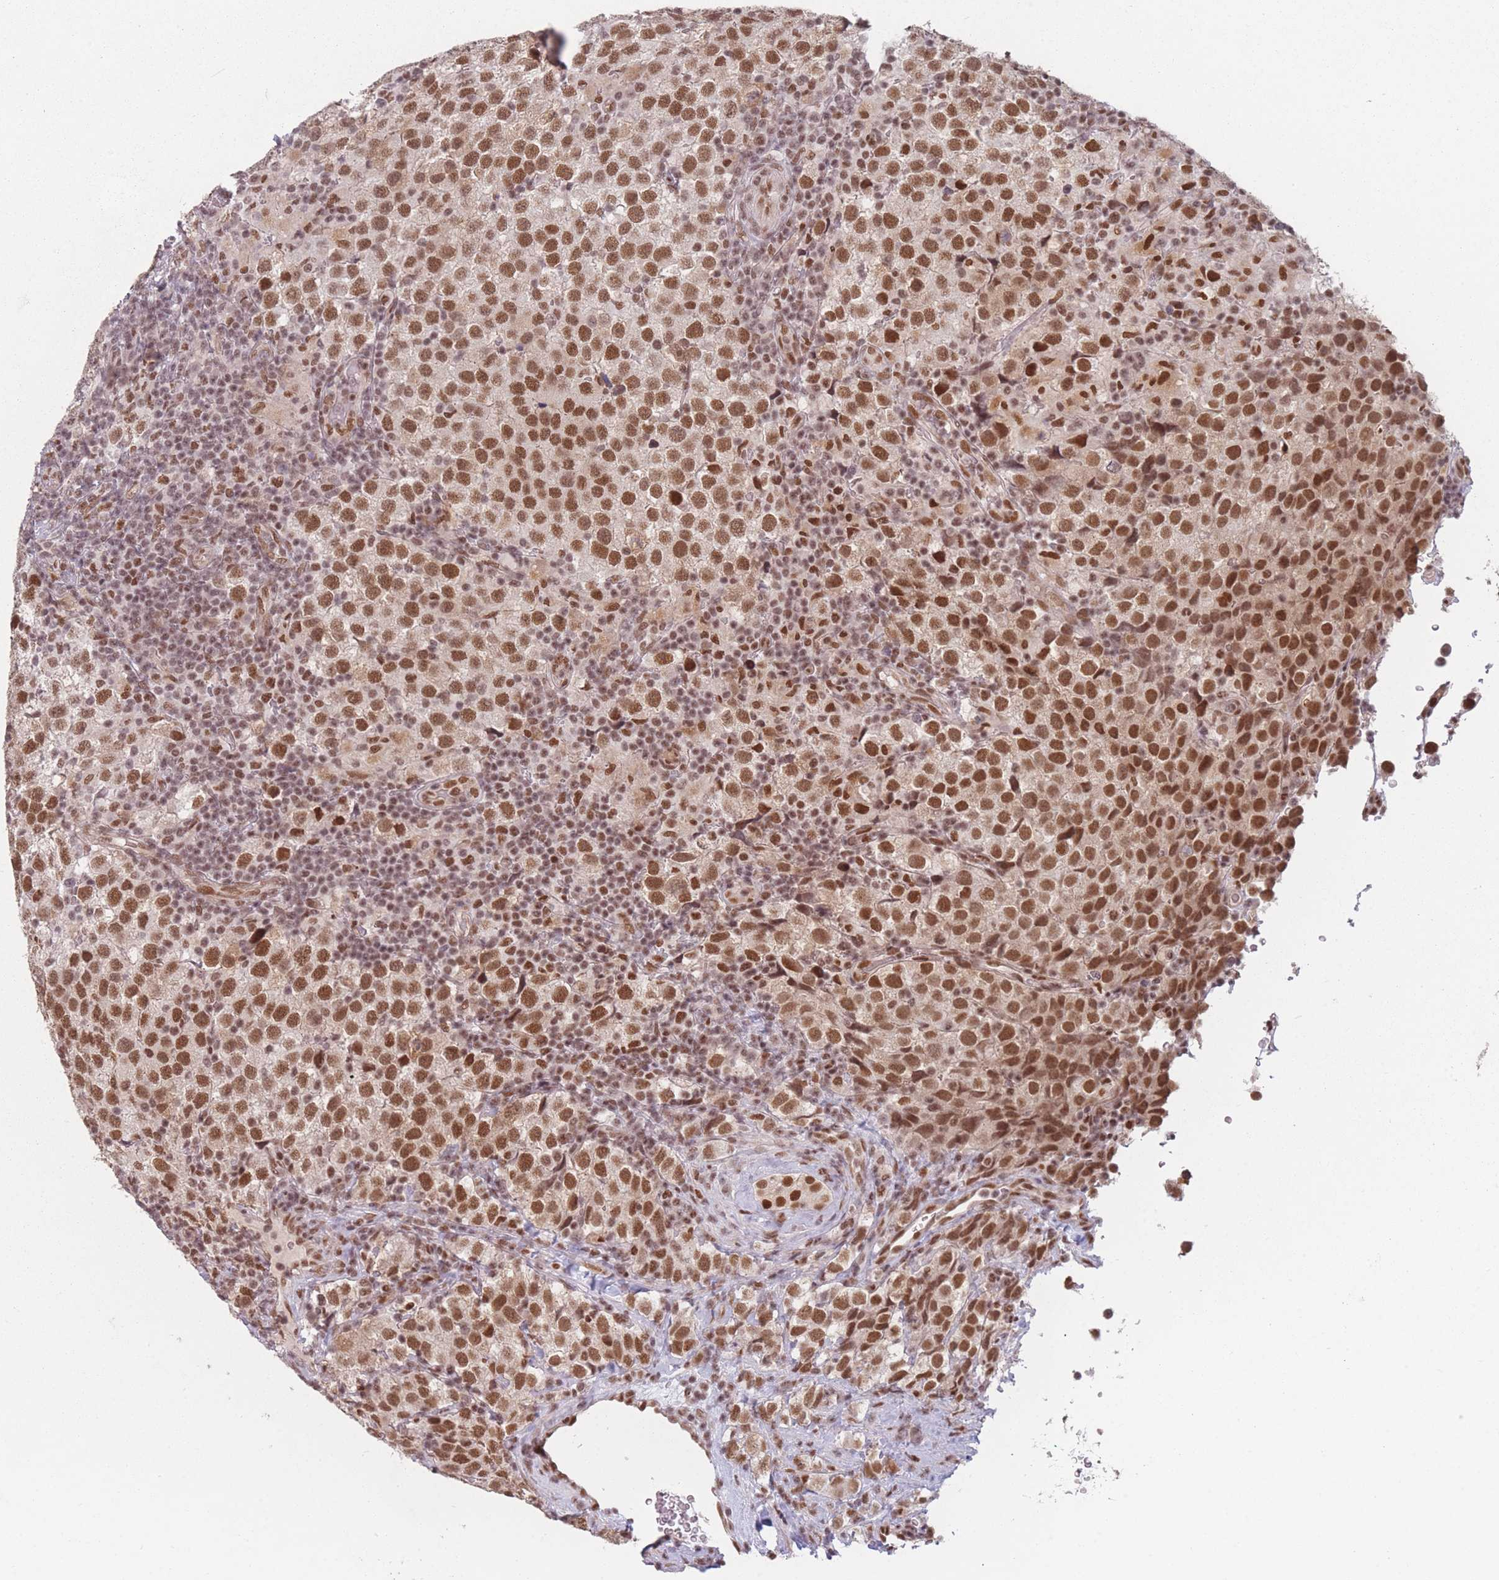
{"staining": {"intensity": "moderate", "quantity": ">75%", "location": "nuclear"}, "tissue": "testis cancer", "cell_type": "Tumor cells", "image_type": "cancer", "snomed": [{"axis": "morphology", "description": "Seminoma, NOS"}, {"axis": "topography", "description": "Testis"}], "caption": "A photomicrograph of seminoma (testis) stained for a protein displays moderate nuclear brown staining in tumor cells. The protein is shown in brown color, while the nuclei are stained blue.", "gene": "SUPT6H", "patient": {"sex": "male", "age": 34}}